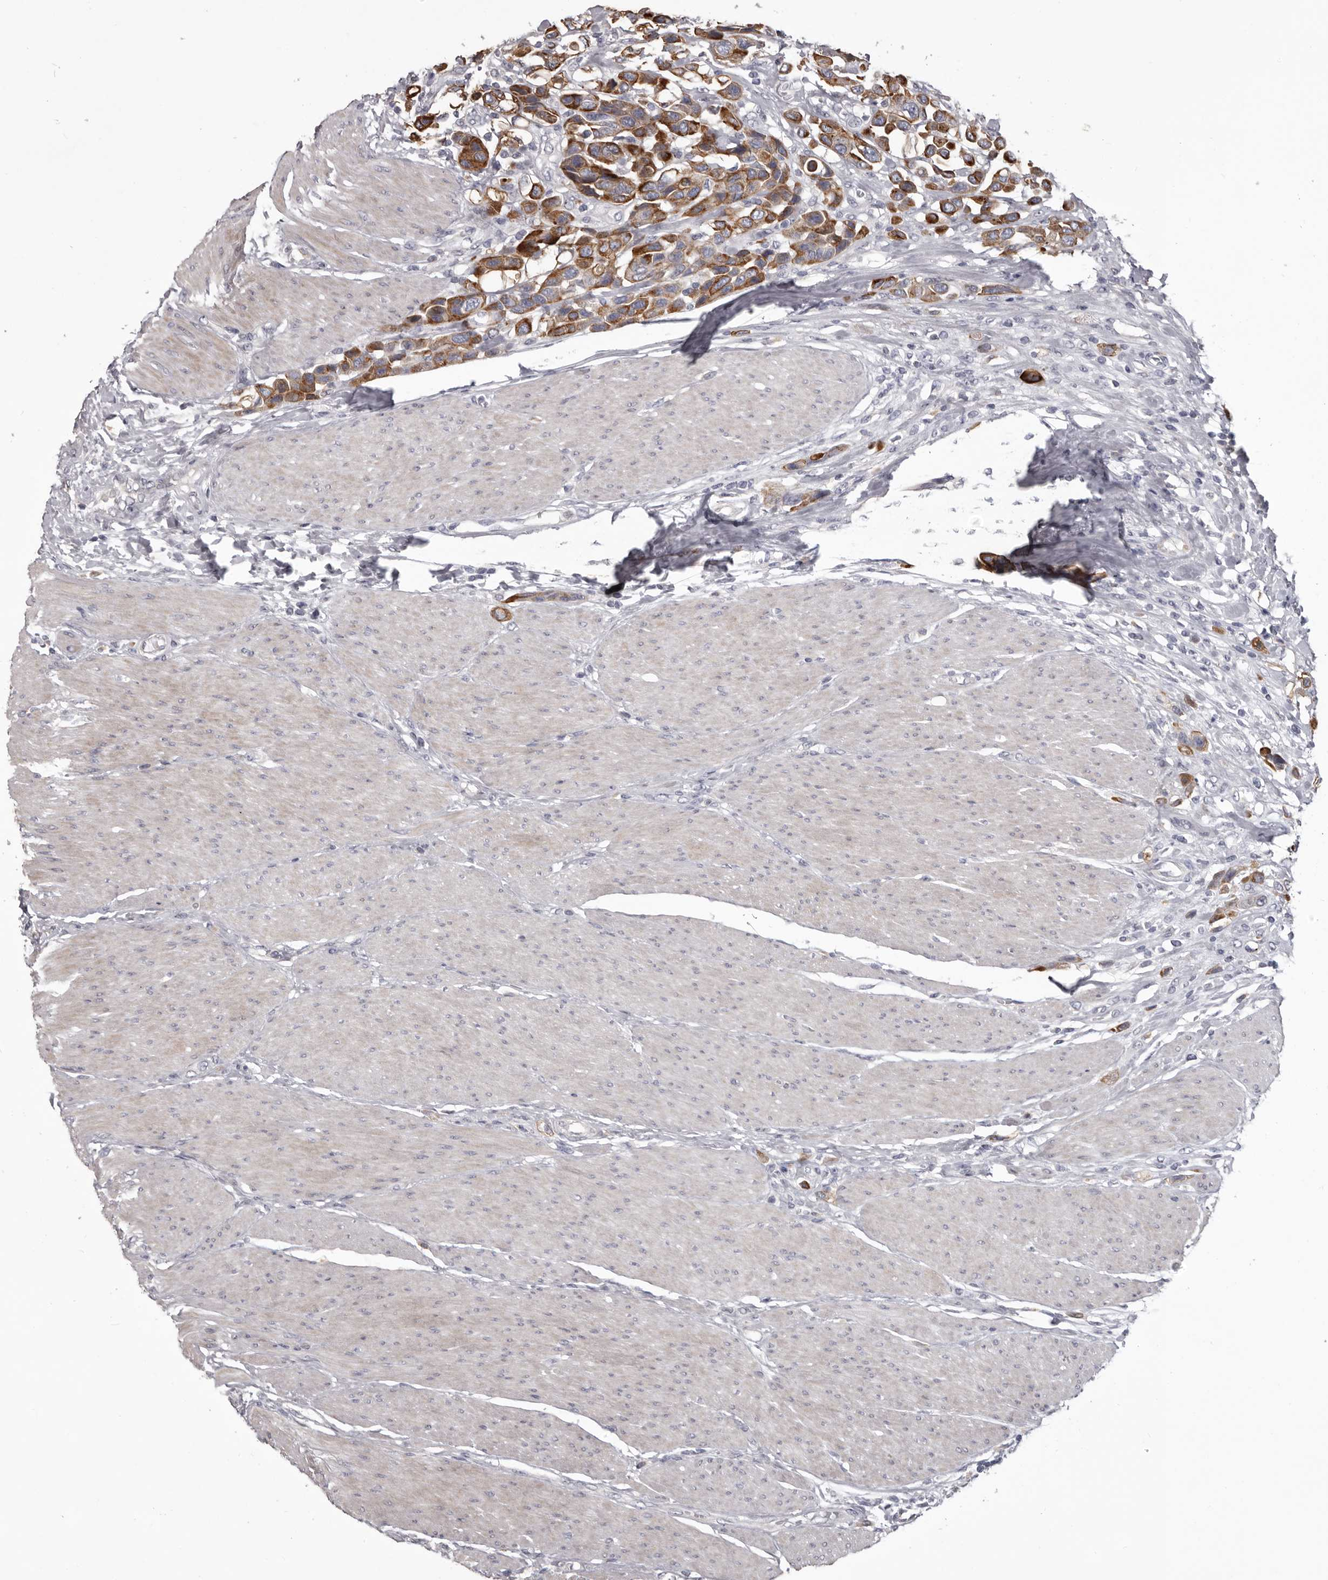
{"staining": {"intensity": "strong", "quantity": ">75%", "location": "cytoplasmic/membranous"}, "tissue": "urothelial cancer", "cell_type": "Tumor cells", "image_type": "cancer", "snomed": [{"axis": "morphology", "description": "Urothelial carcinoma, High grade"}, {"axis": "topography", "description": "Urinary bladder"}], "caption": "A histopathology image of human urothelial cancer stained for a protein reveals strong cytoplasmic/membranous brown staining in tumor cells. (DAB (3,3'-diaminobenzidine) IHC with brightfield microscopy, high magnification).", "gene": "LPAR6", "patient": {"sex": "male", "age": 50}}